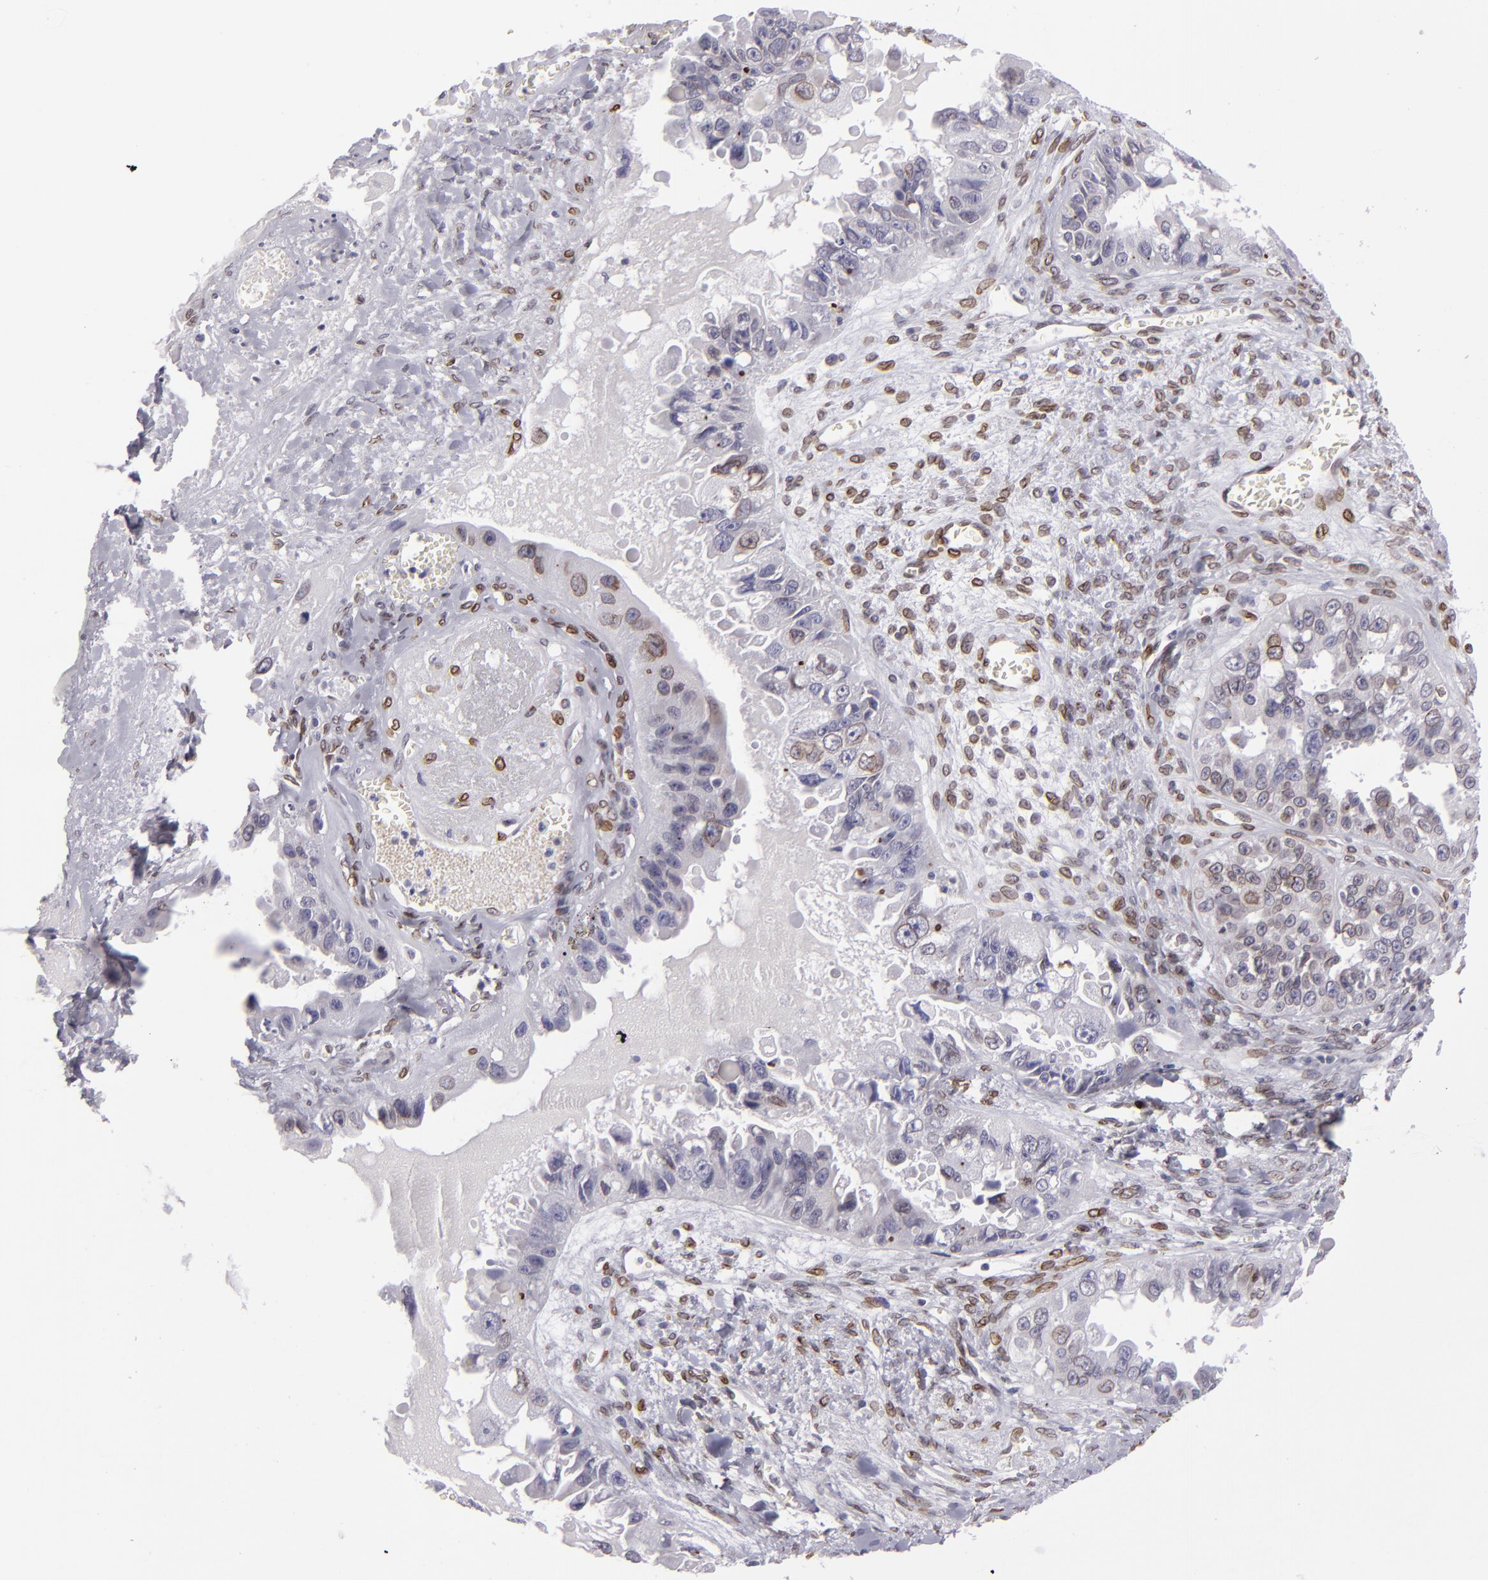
{"staining": {"intensity": "weak", "quantity": "25%-75%", "location": "nuclear"}, "tissue": "ovarian cancer", "cell_type": "Tumor cells", "image_type": "cancer", "snomed": [{"axis": "morphology", "description": "Carcinoma, endometroid"}, {"axis": "topography", "description": "Ovary"}], "caption": "Immunohistochemistry (IHC) of ovarian cancer (endometroid carcinoma) displays low levels of weak nuclear staining in approximately 25%-75% of tumor cells.", "gene": "EMD", "patient": {"sex": "female", "age": 85}}